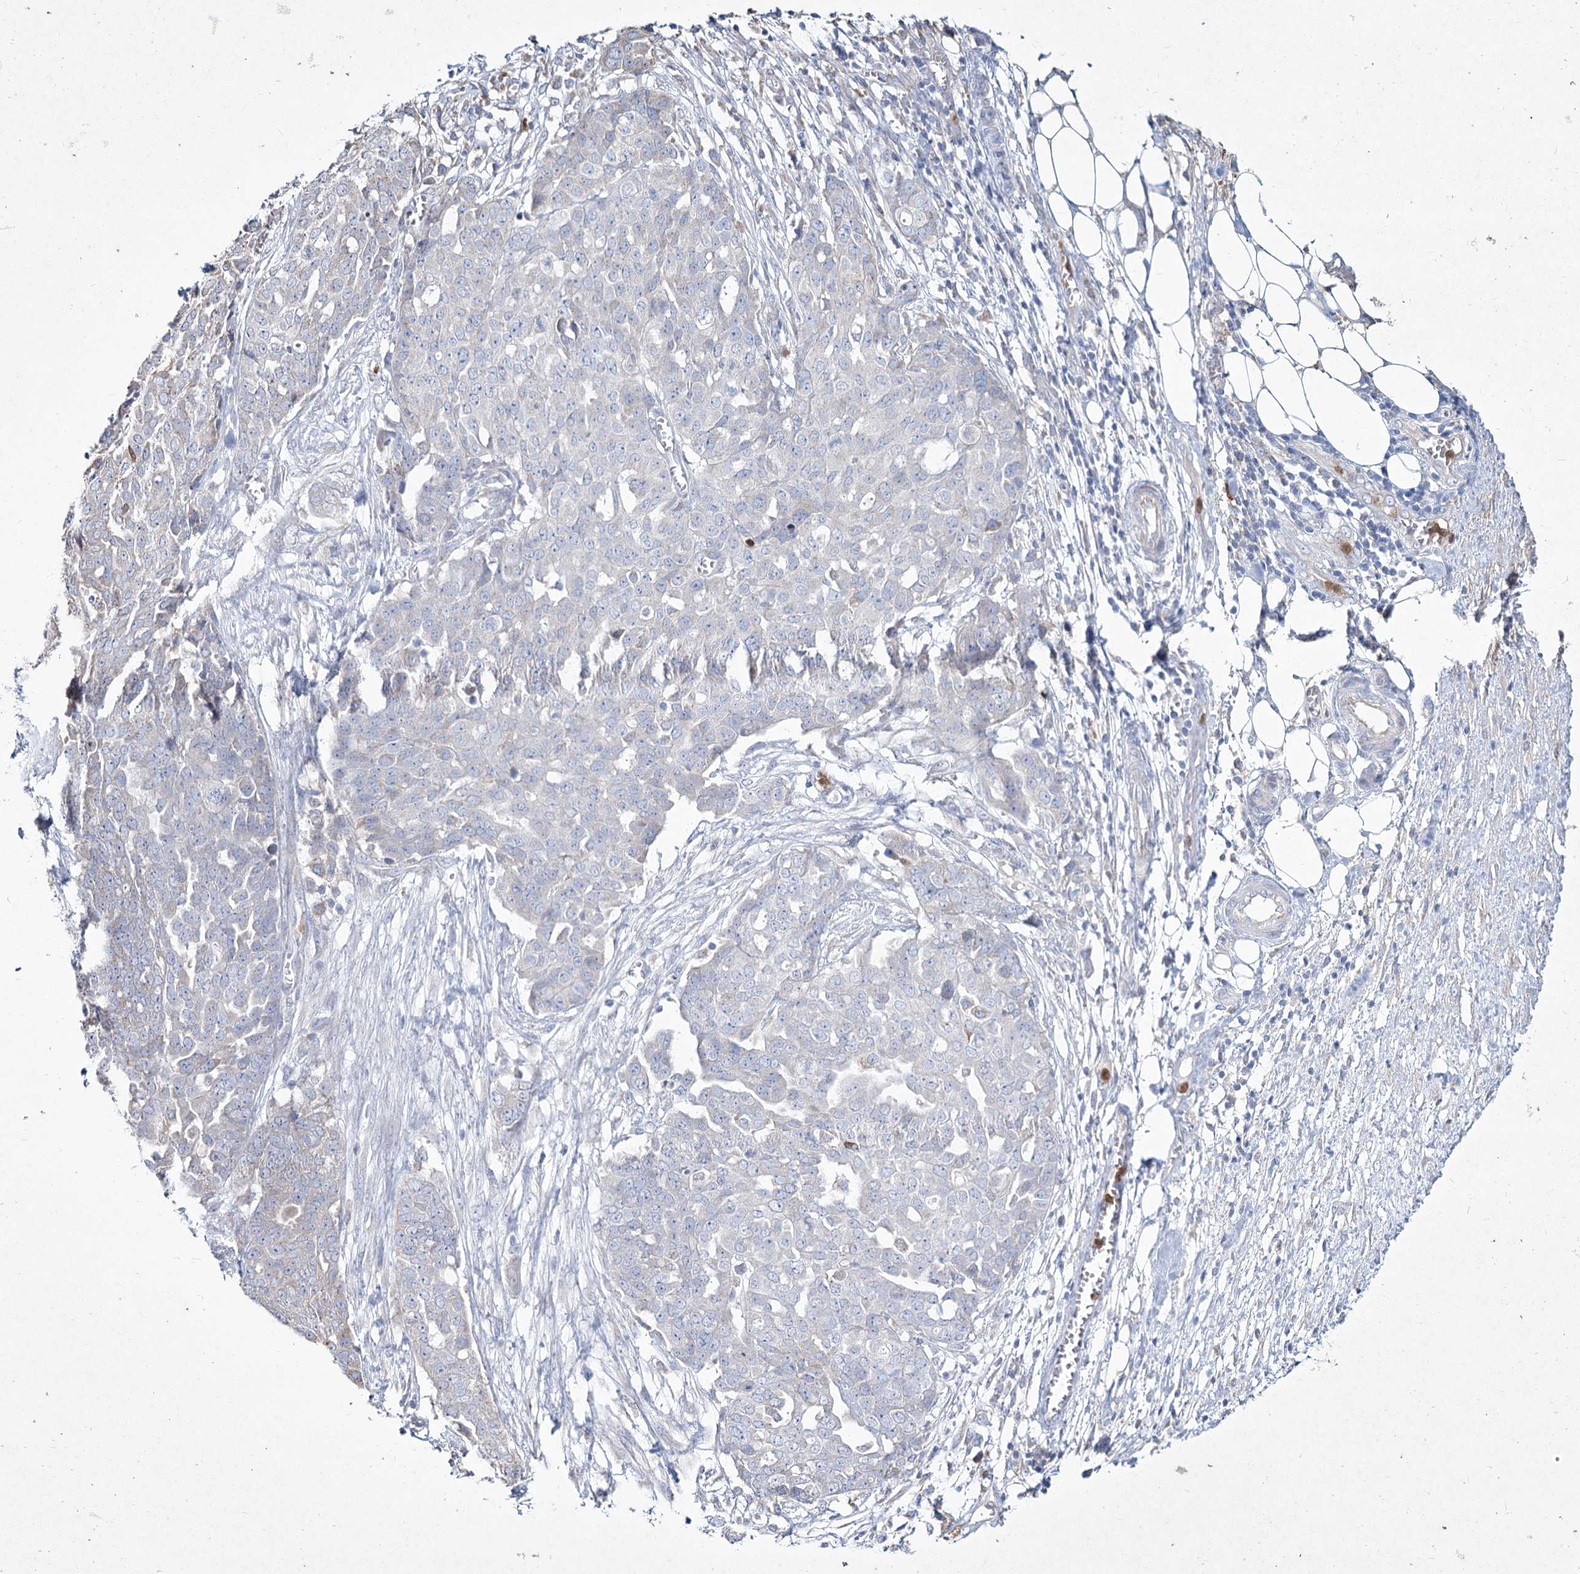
{"staining": {"intensity": "negative", "quantity": "none", "location": "none"}, "tissue": "ovarian cancer", "cell_type": "Tumor cells", "image_type": "cancer", "snomed": [{"axis": "morphology", "description": "Cystadenocarcinoma, serous, NOS"}, {"axis": "topography", "description": "Soft tissue"}, {"axis": "topography", "description": "Ovary"}], "caption": "Immunohistochemistry micrograph of neoplastic tissue: serous cystadenocarcinoma (ovarian) stained with DAB reveals no significant protein positivity in tumor cells.", "gene": "NIPAL4", "patient": {"sex": "female", "age": 57}}